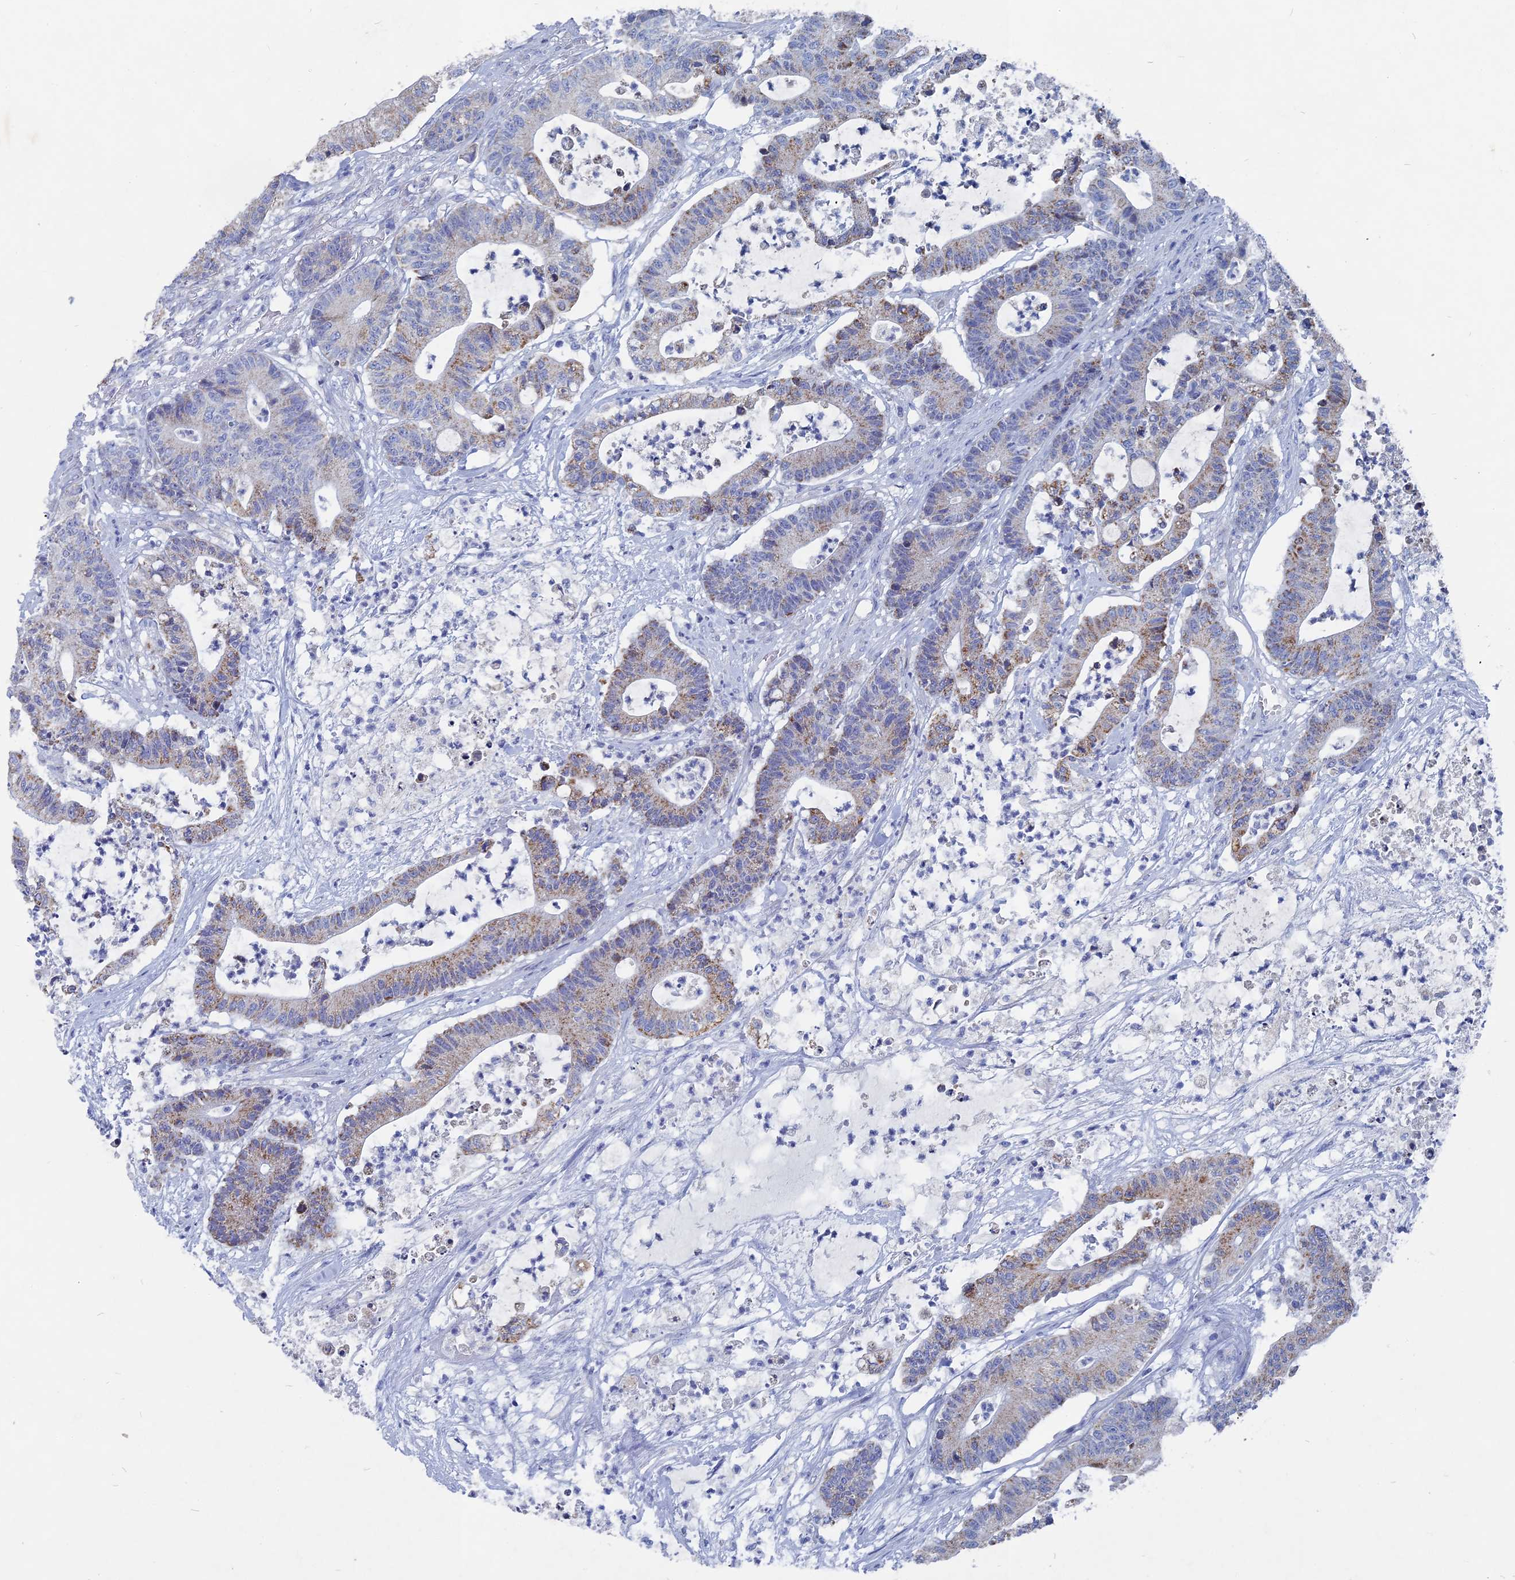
{"staining": {"intensity": "moderate", "quantity": "<25%", "location": "cytoplasmic/membranous"}, "tissue": "colorectal cancer", "cell_type": "Tumor cells", "image_type": "cancer", "snomed": [{"axis": "morphology", "description": "Adenocarcinoma, NOS"}, {"axis": "topography", "description": "Colon"}], "caption": "Immunohistochemical staining of adenocarcinoma (colorectal) demonstrates low levels of moderate cytoplasmic/membranous positivity in approximately <25% of tumor cells. Immunohistochemistry stains the protein of interest in brown and the nuclei are stained blue.", "gene": "HIGD1A", "patient": {"sex": "female", "age": 84}}